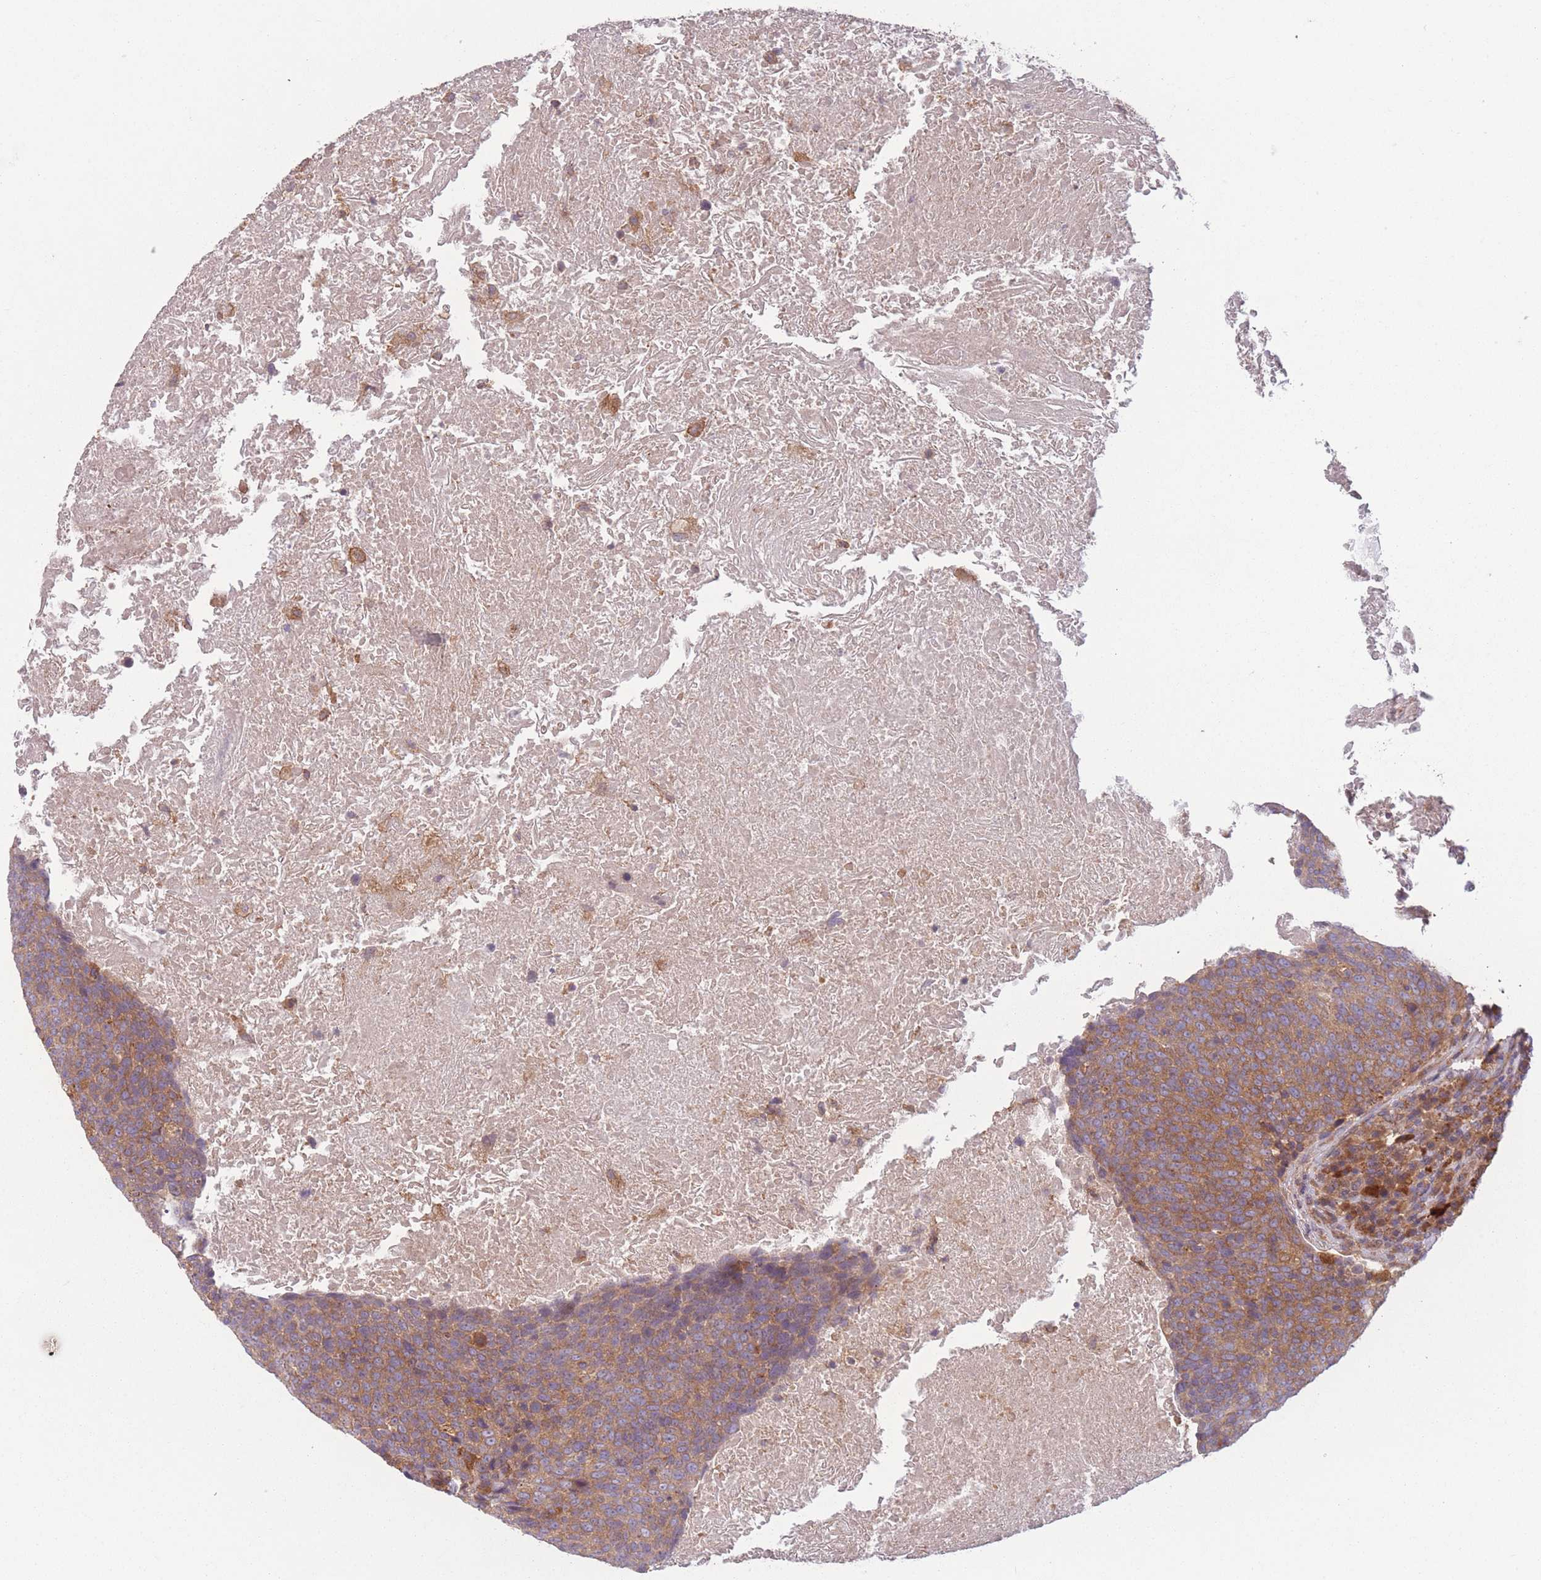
{"staining": {"intensity": "moderate", "quantity": ">75%", "location": "cytoplasmic/membranous"}, "tissue": "head and neck cancer", "cell_type": "Tumor cells", "image_type": "cancer", "snomed": [{"axis": "morphology", "description": "Squamous cell carcinoma, NOS"}, {"axis": "morphology", "description": "Squamous cell carcinoma, metastatic, NOS"}, {"axis": "topography", "description": "Lymph node"}, {"axis": "topography", "description": "Head-Neck"}], "caption": "Head and neck metastatic squamous cell carcinoma tissue reveals moderate cytoplasmic/membranous expression in approximately >75% of tumor cells, visualized by immunohistochemistry.", "gene": "WASHC2A", "patient": {"sex": "male", "age": 62}}